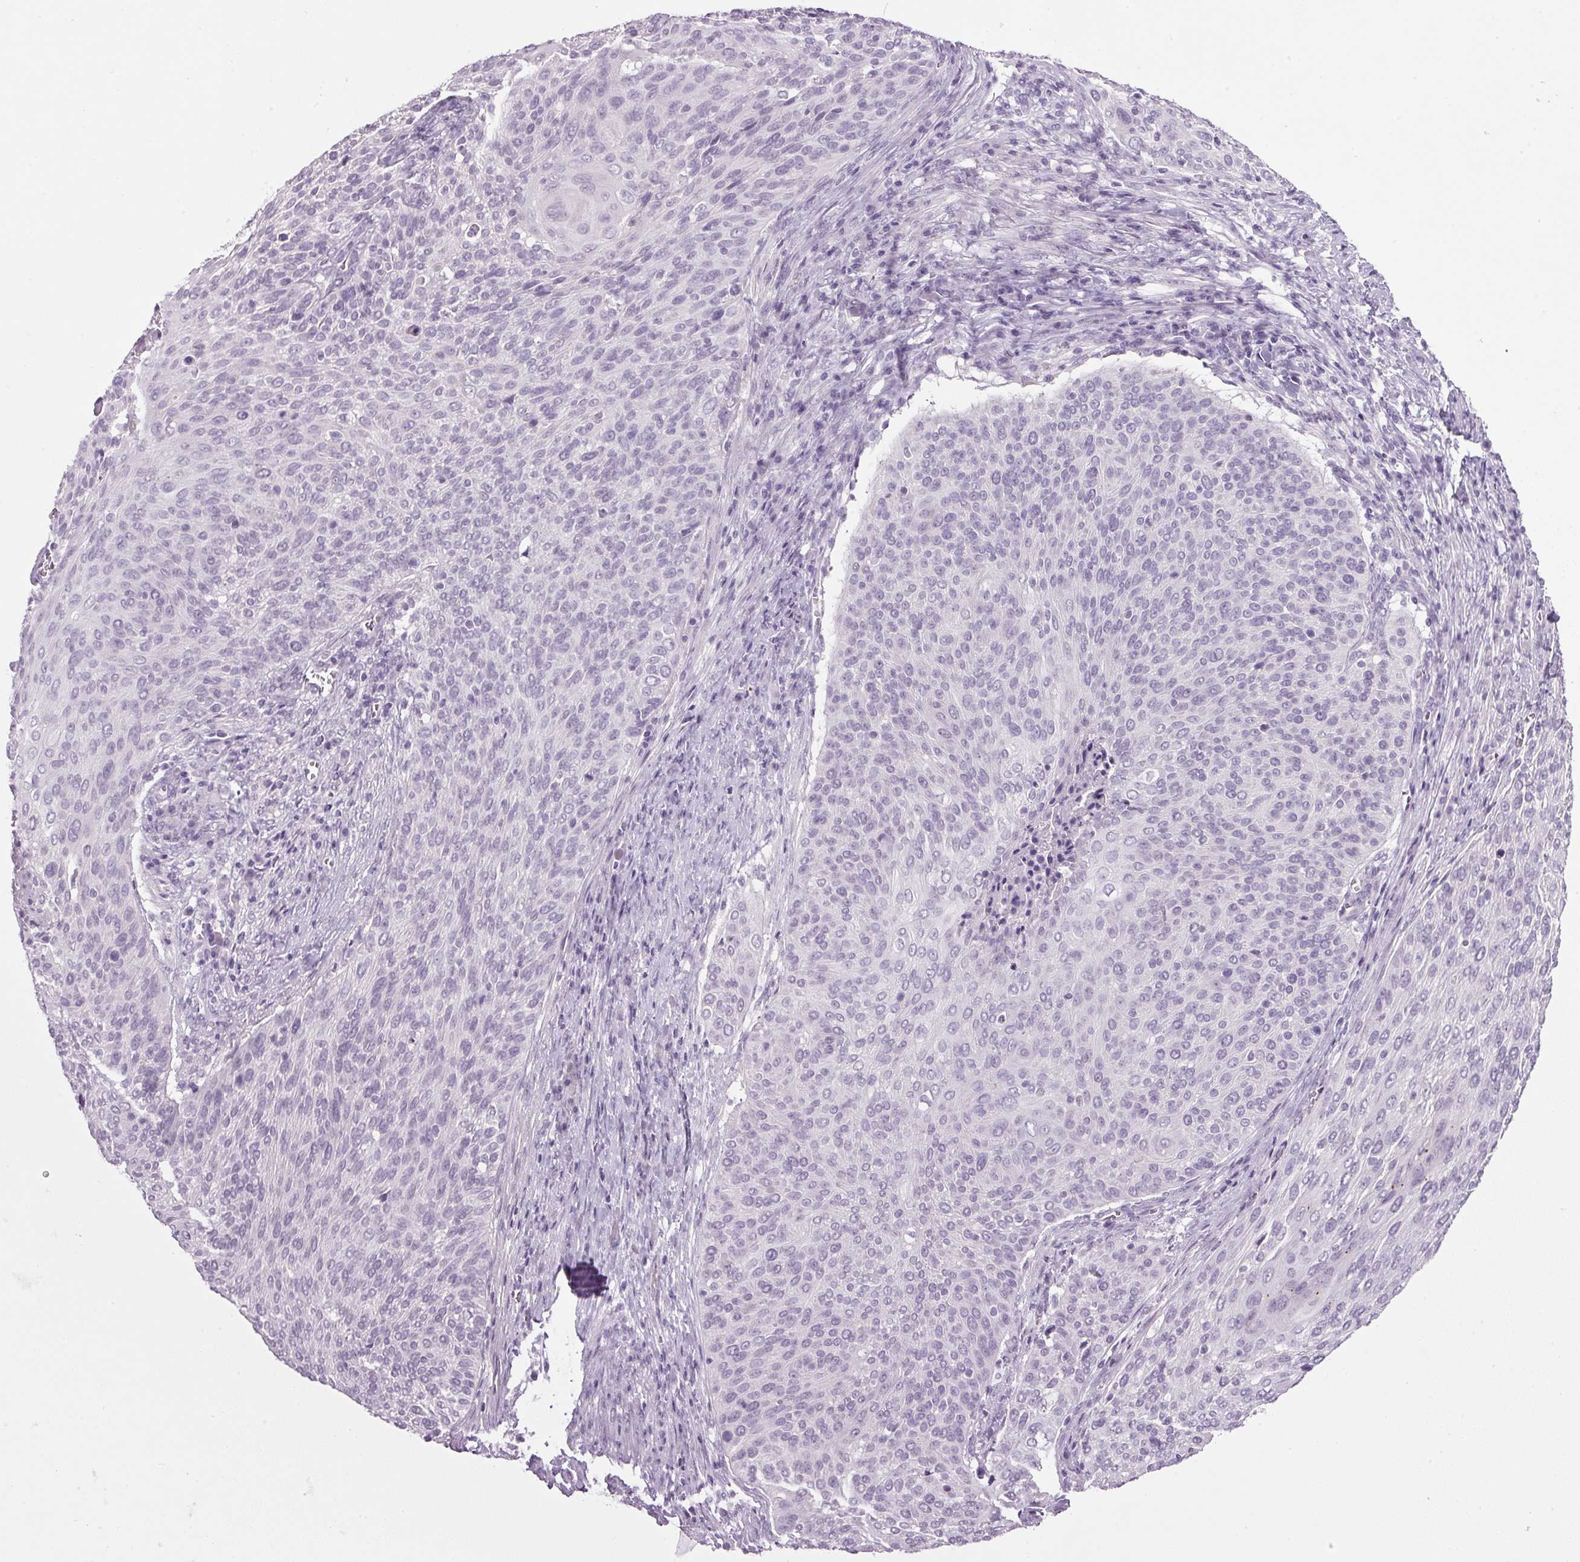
{"staining": {"intensity": "negative", "quantity": "none", "location": "none"}, "tissue": "cervical cancer", "cell_type": "Tumor cells", "image_type": "cancer", "snomed": [{"axis": "morphology", "description": "Squamous cell carcinoma, NOS"}, {"axis": "topography", "description": "Cervix"}], "caption": "DAB immunohistochemical staining of cervical cancer (squamous cell carcinoma) shows no significant staining in tumor cells.", "gene": "PPP1R1A", "patient": {"sex": "female", "age": 31}}